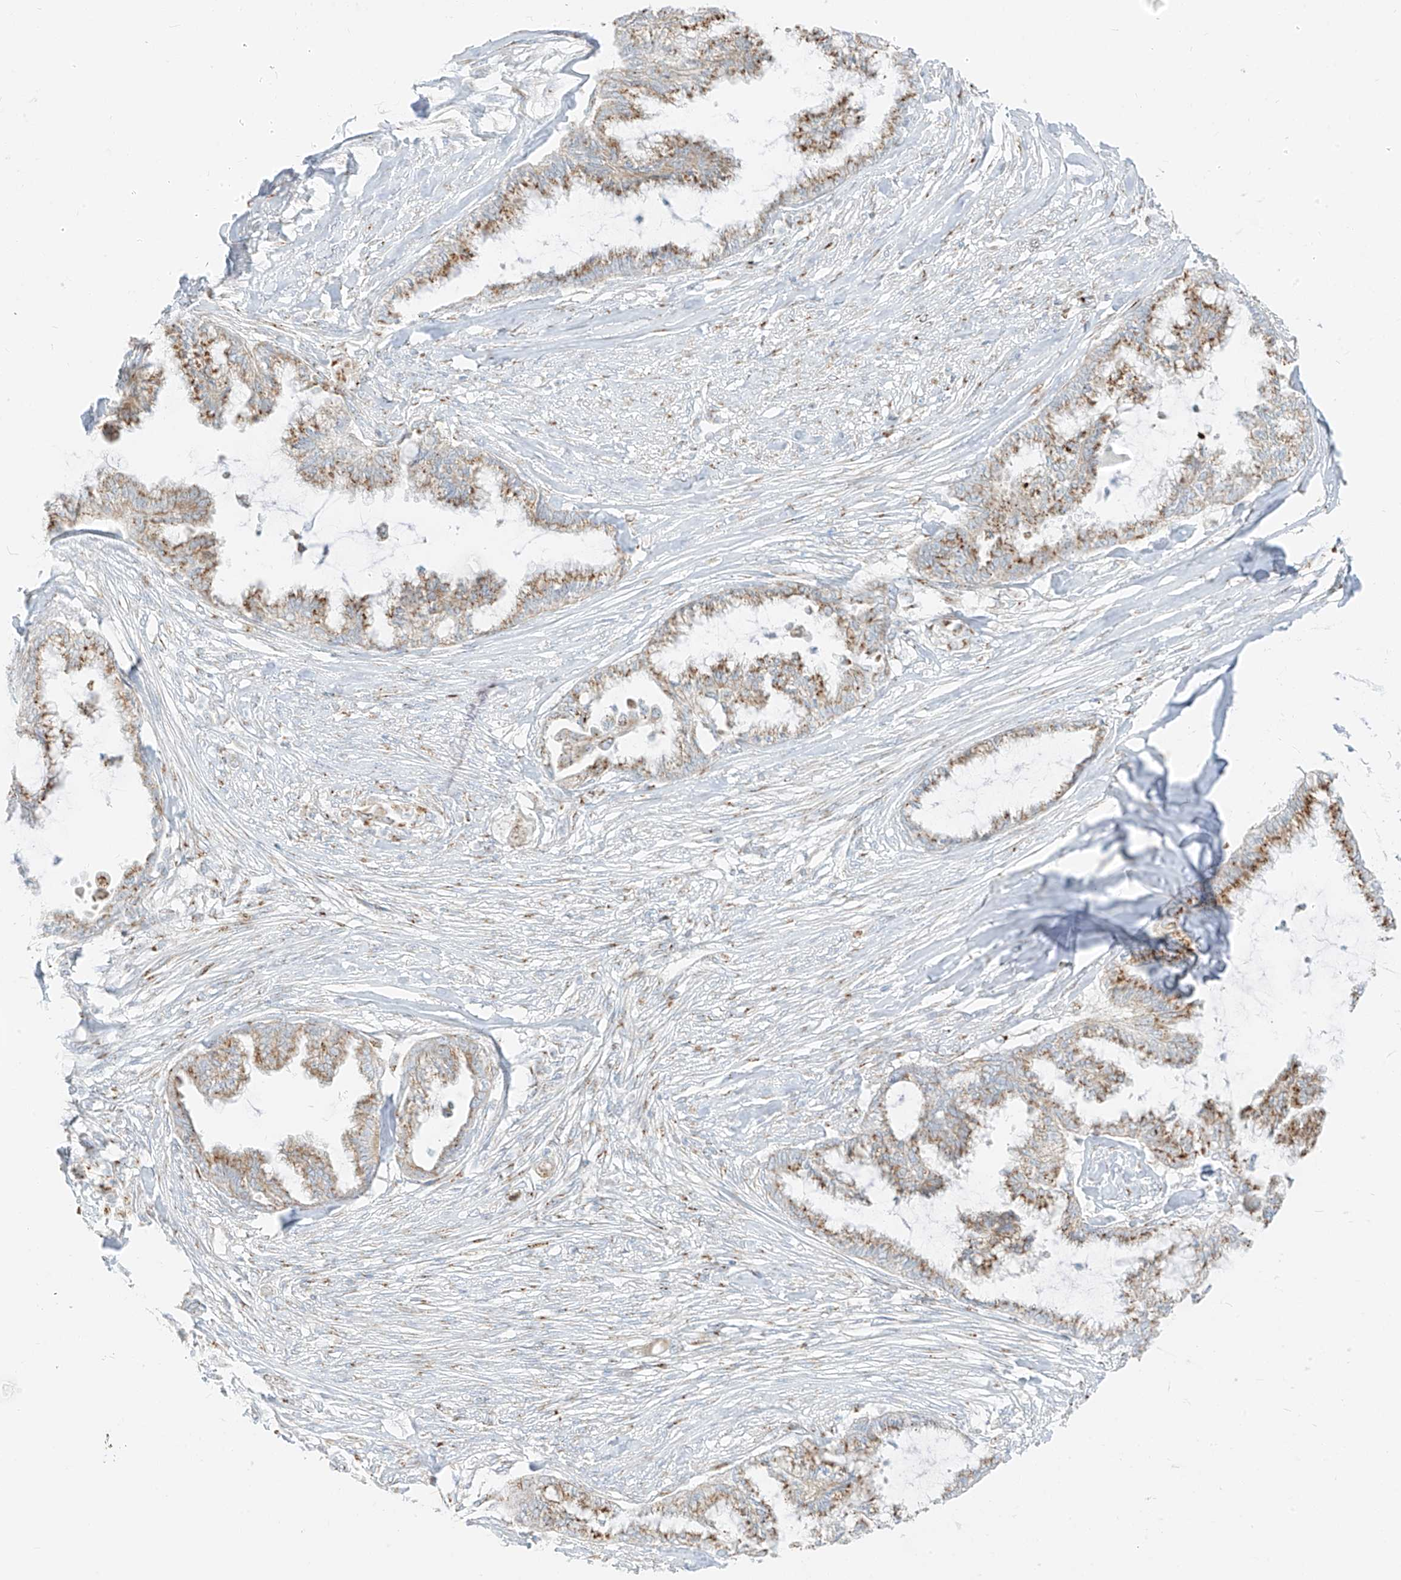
{"staining": {"intensity": "moderate", "quantity": ">75%", "location": "cytoplasmic/membranous"}, "tissue": "endometrial cancer", "cell_type": "Tumor cells", "image_type": "cancer", "snomed": [{"axis": "morphology", "description": "Adenocarcinoma, NOS"}, {"axis": "topography", "description": "Endometrium"}], "caption": "Tumor cells demonstrate moderate cytoplasmic/membranous staining in about >75% of cells in endometrial cancer.", "gene": "TMEM87B", "patient": {"sex": "female", "age": 86}}